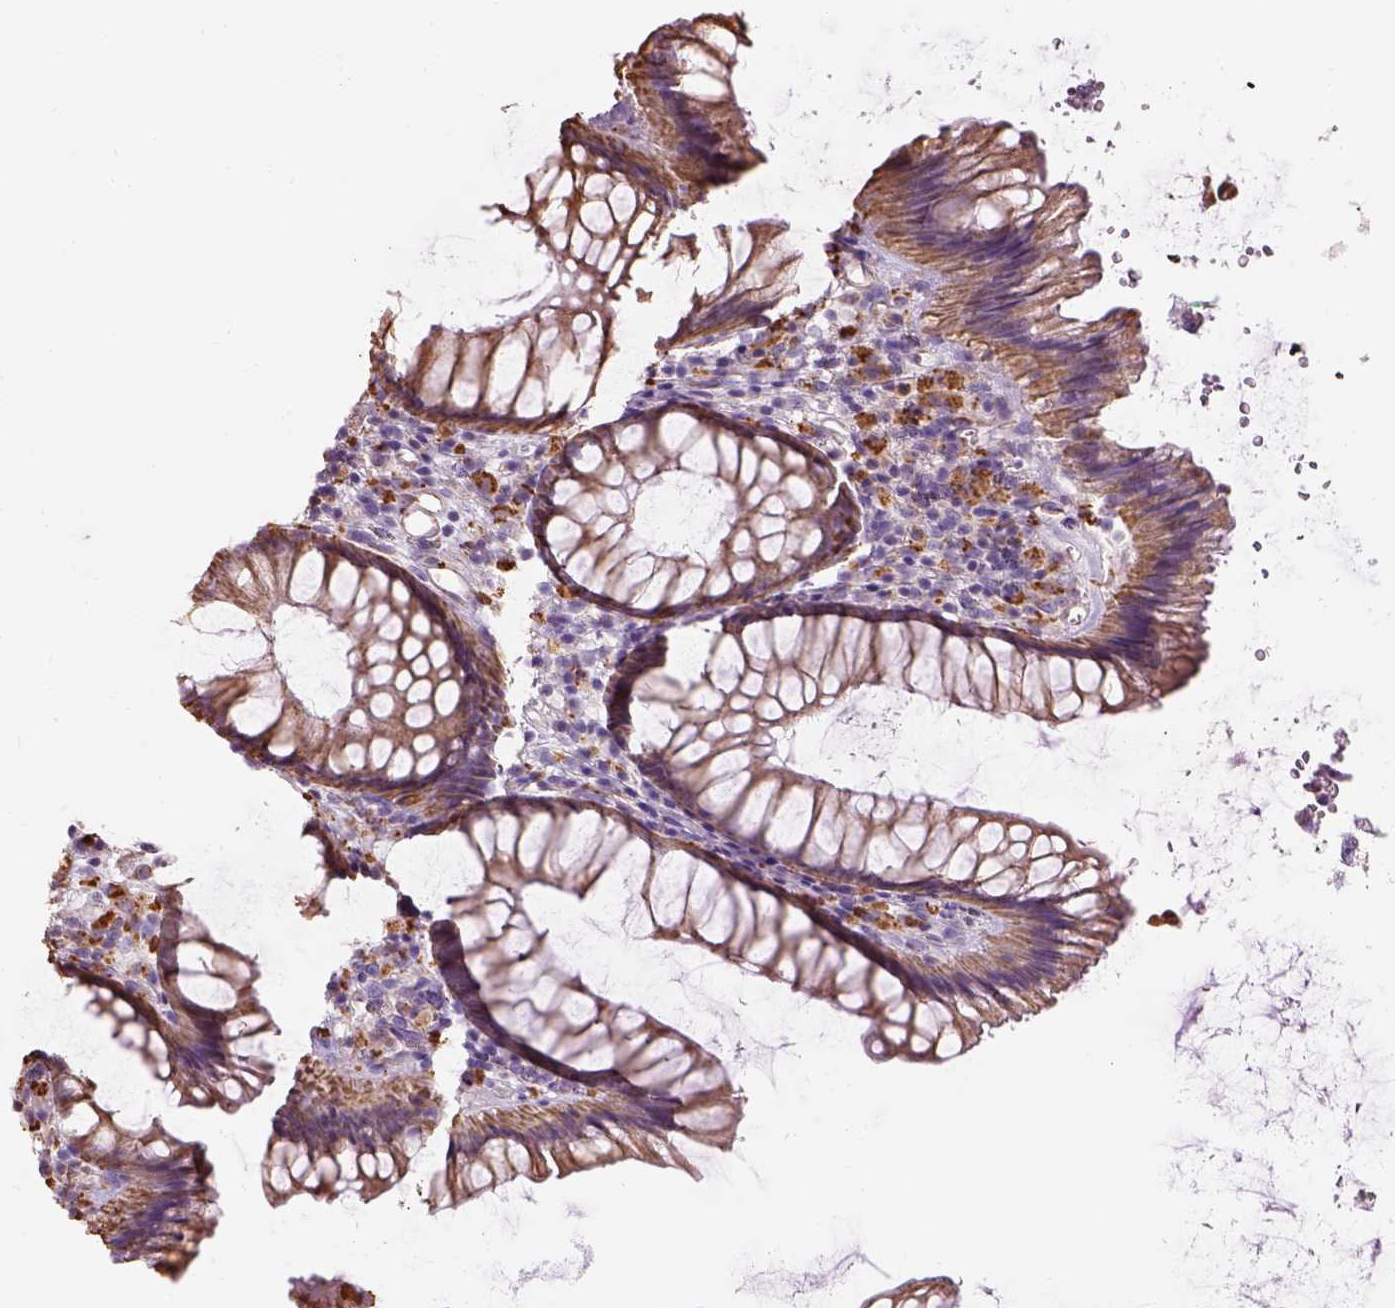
{"staining": {"intensity": "moderate", "quantity": ">75%", "location": "cytoplasmic/membranous"}, "tissue": "rectum", "cell_type": "Glandular cells", "image_type": "normal", "snomed": [{"axis": "morphology", "description": "Normal tissue, NOS"}, {"axis": "topography", "description": "Smooth muscle"}, {"axis": "topography", "description": "Rectum"}], "caption": "A brown stain labels moderate cytoplasmic/membranous positivity of a protein in glandular cells of benign rectum. The protein of interest is shown in brown color, while the nuclei are stained blue.", "gene": "IFT52", "patient": {"sex": "male", "age": 53}}